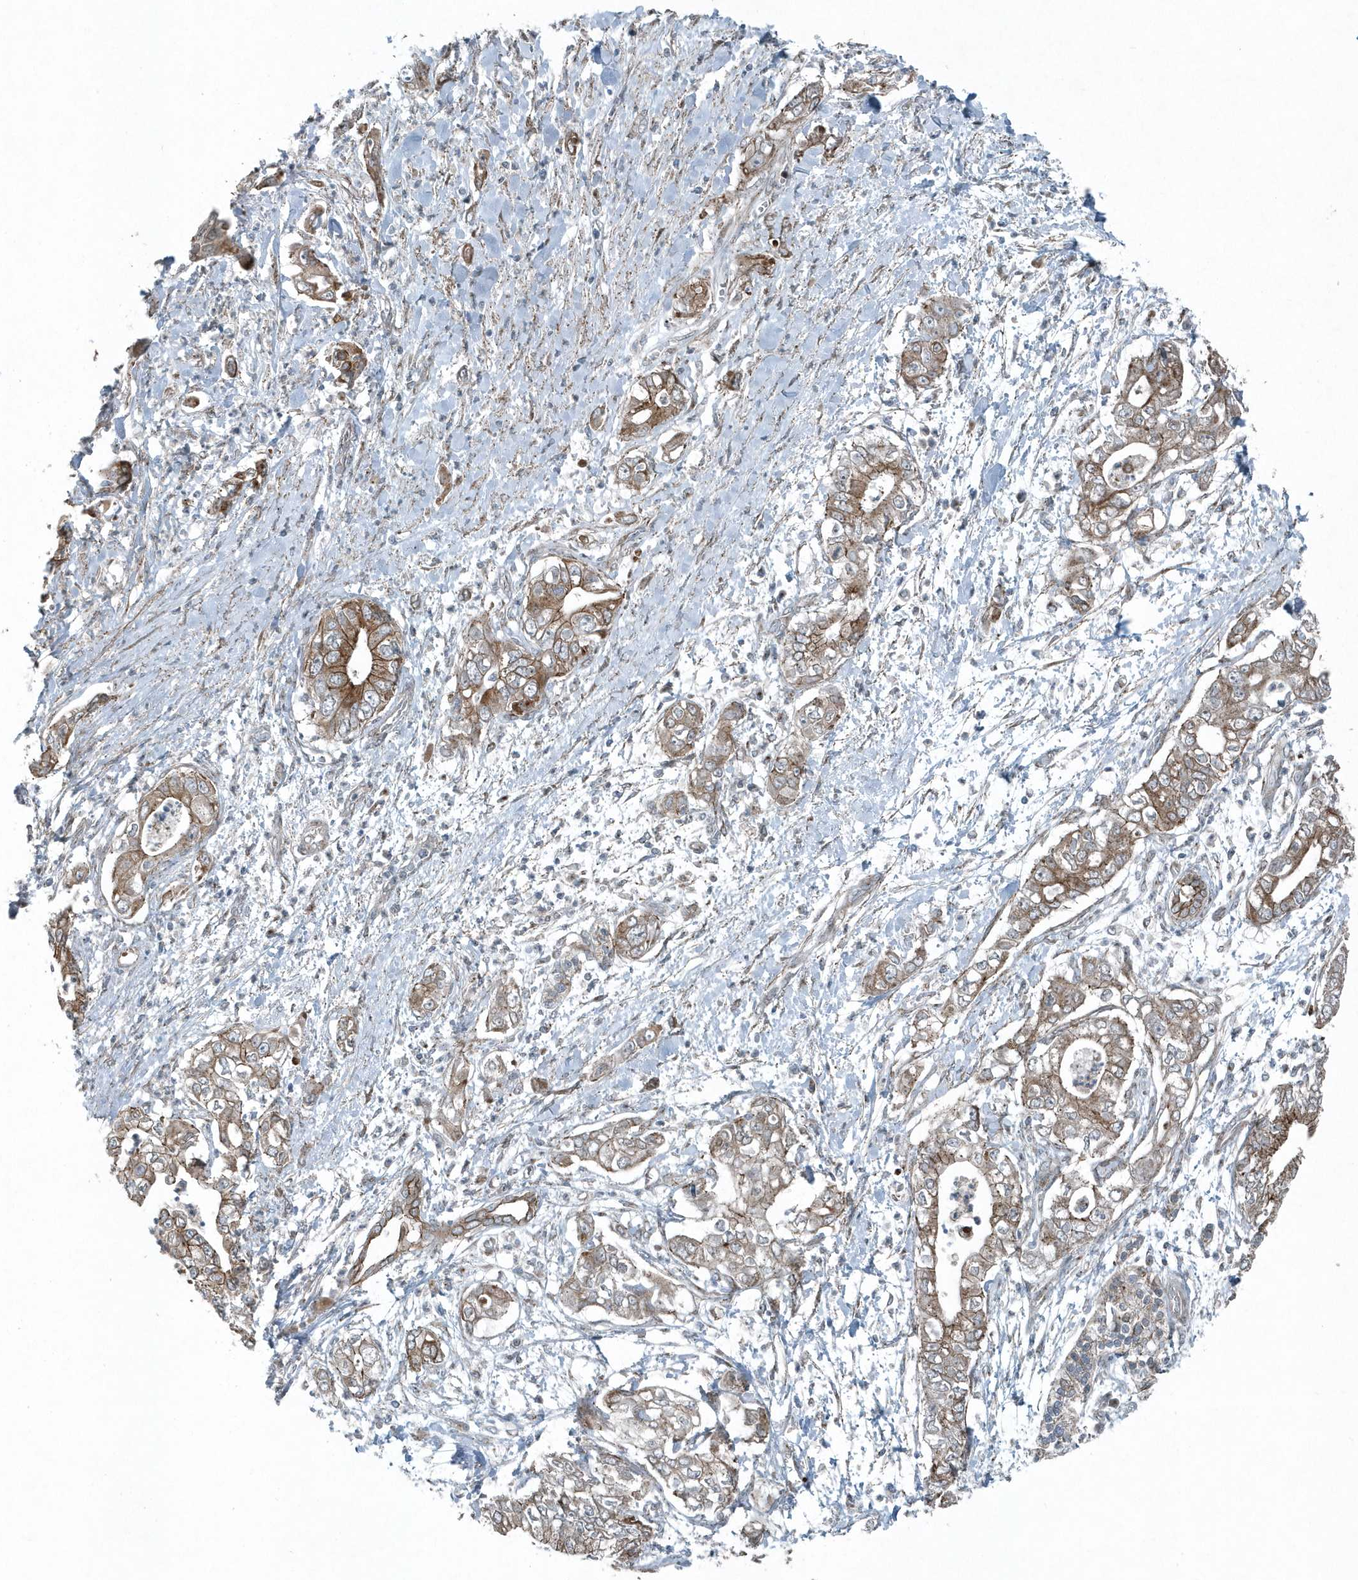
{"staining": {"intensity": "moderate", "quantity": ">75%", "location": "cytoplasmic/membranous"}, "tissue": "pancreatic cancer", "cell_type": "Tumor cells", "image_type": "cancer", "snomed": [{"axis": "morphology", "description": "Adenocarcinoma, NOS"}, {"axis": "topography", "description": "Pancreas"}], "caption": "Pancreatic cancer stained with a brown dye exhibits moderate cytoplasmic/membranous positive staining in about >75% of tumor cells.", "gene": "GCC2", "patient": {"sex": "female", "age": 78}}